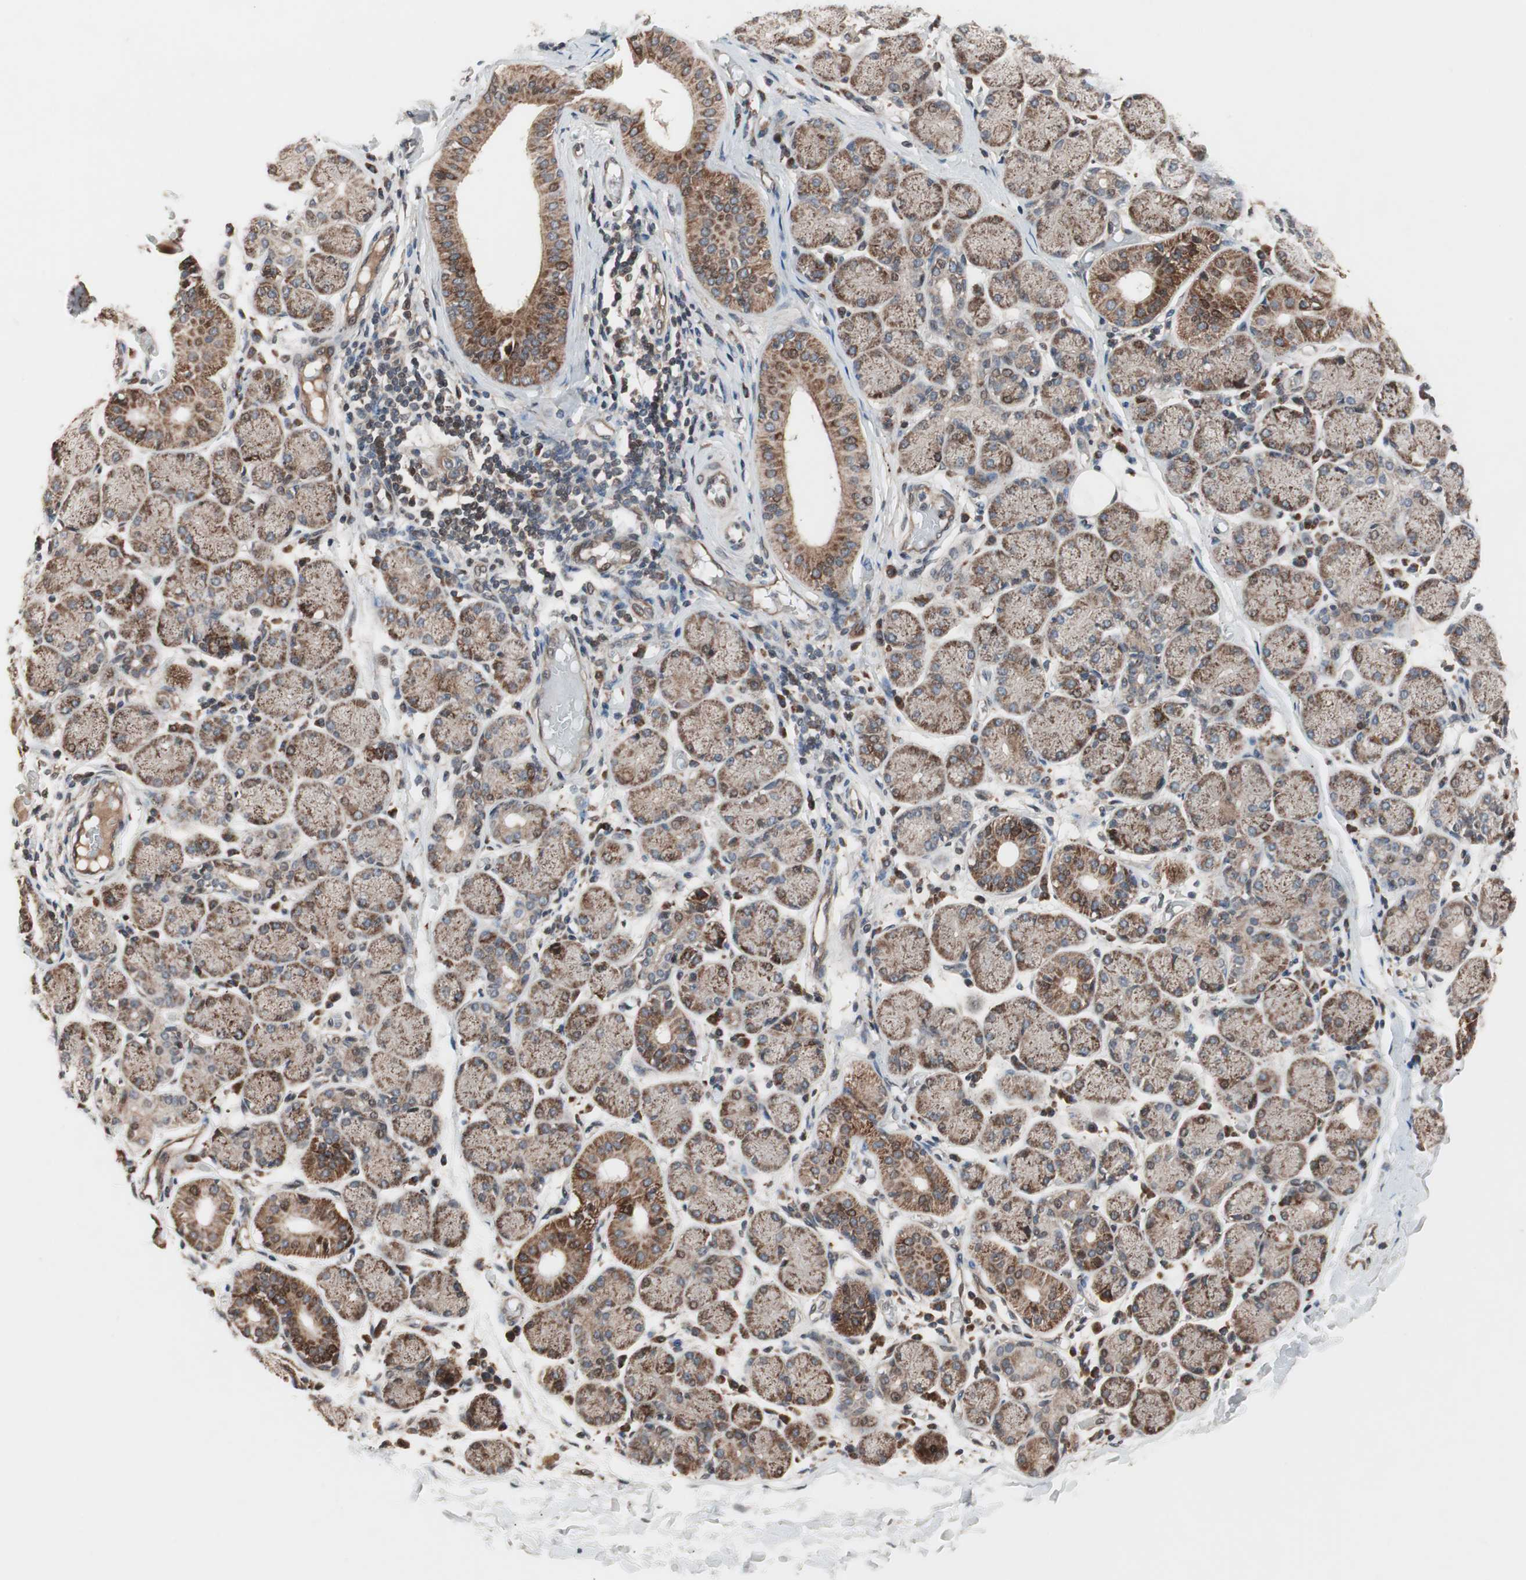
{"staining": {"intensity": "moderate", "quantity": ">75%", "location": "cytoplasmic/membranous,nuclear"}, "tissue": "salivary gland", "cell_type": "Glandular cells", "image_type": "normal", "snomed": [{"axis": "morphology", "description": "Normal tissue, NOS"}, {"axis": "topography", "description": "Salivary gland"}], "caption": "The micrograph exhibits a brown stain indicating the presence of a protein in the cytoplasmic/membranous,nuclear of glandular cells in salivary gland. (DAB IHC, brown staining for protein, blue staining for nuclei).", "gene": "NF2", "patient": {"sex": "female", "age": 24}}